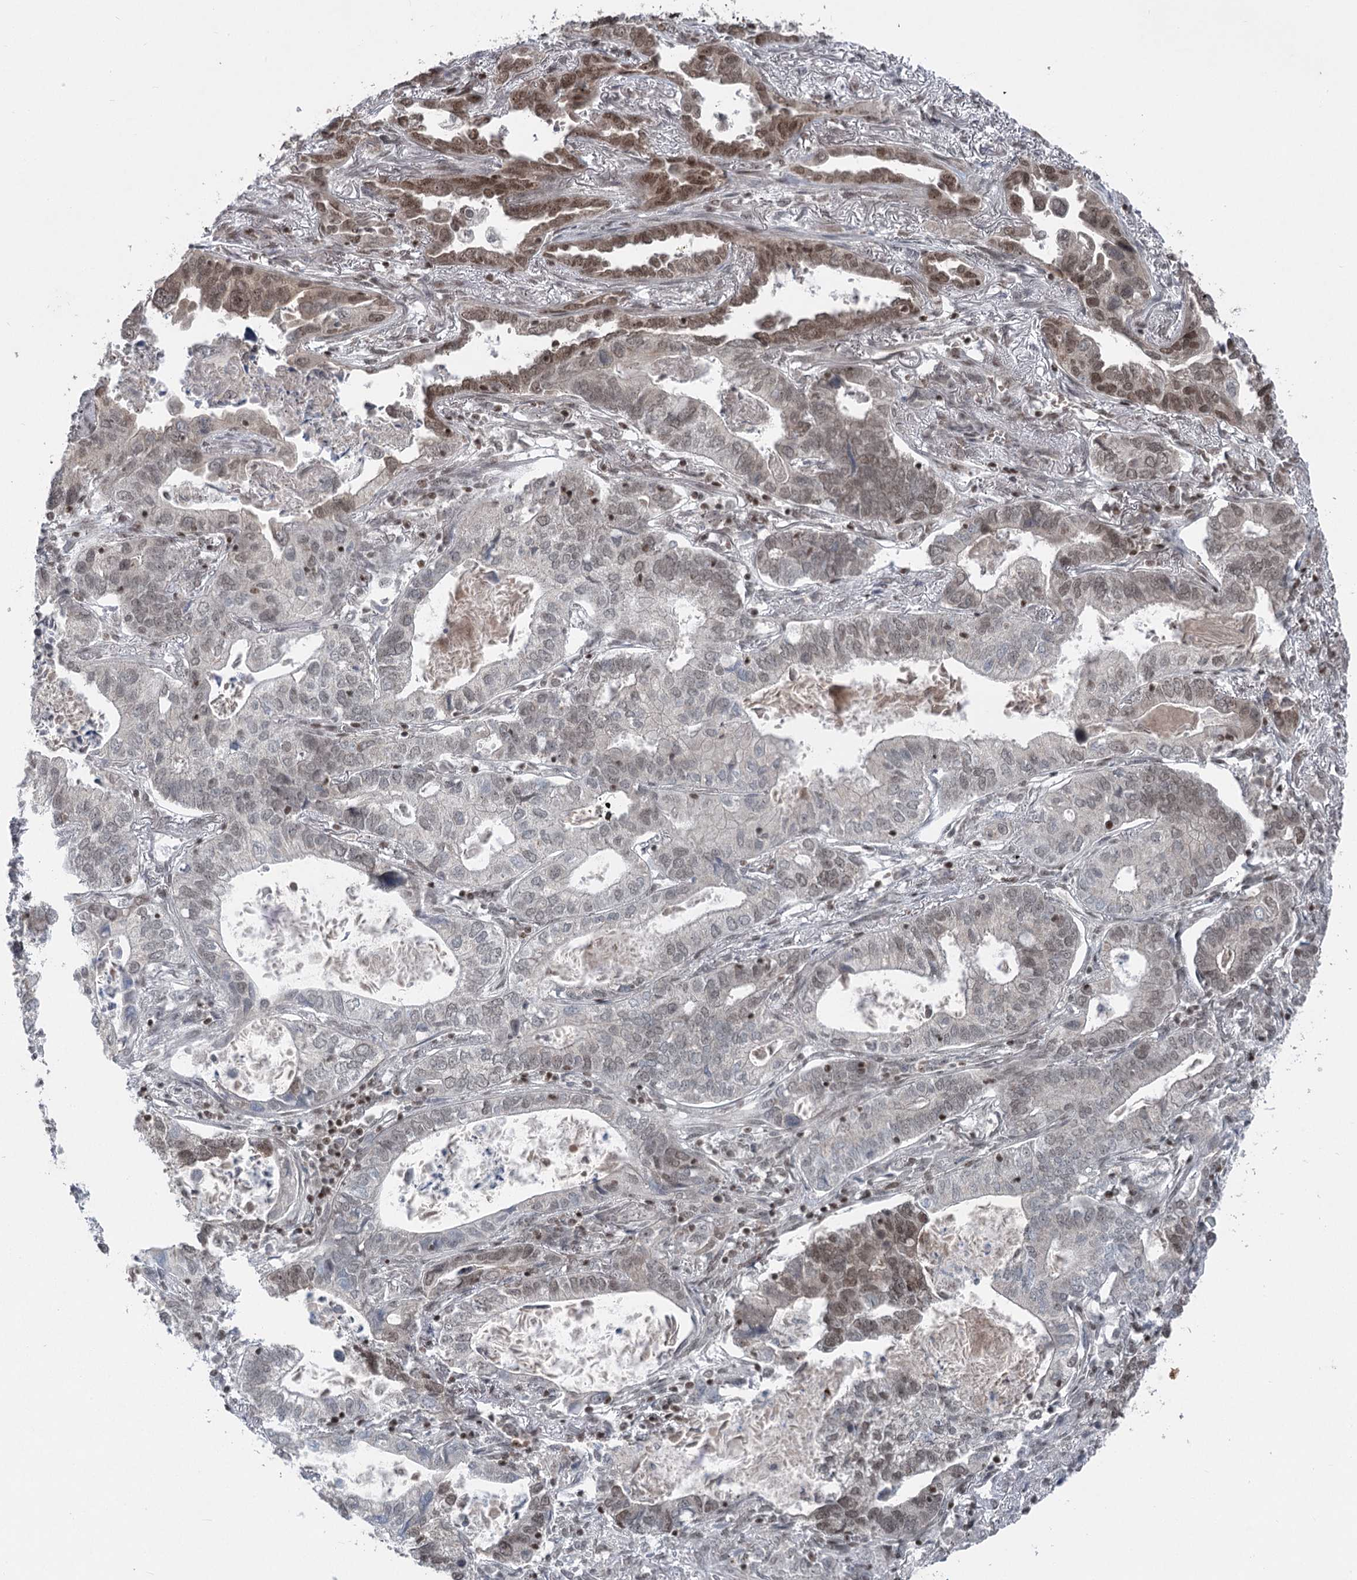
{"staining": {"intensity": "strong", "quantity": "25%-75%", "location": "nuclear"}, "tissue": "lung cancer", "cell_type": "Tumor cells", "image_type": "cancer", "snomed": [{"axis": "morphology", "description": "Adenocarcinoma, NOS"}, {"axis": "topography", "description": "Lung"}], "caption": "Tumor cells demonstrate high levels of strong nuclear expression in about 25%-75% of cells in human lung adenocarcinoma. (DAB (3,3'-diaminobenzidine) IHC, brown staining for protein, blue staining for nuclei).", "gene": "CGGBP1", "patient": {"sex": "male", "age": 67}}